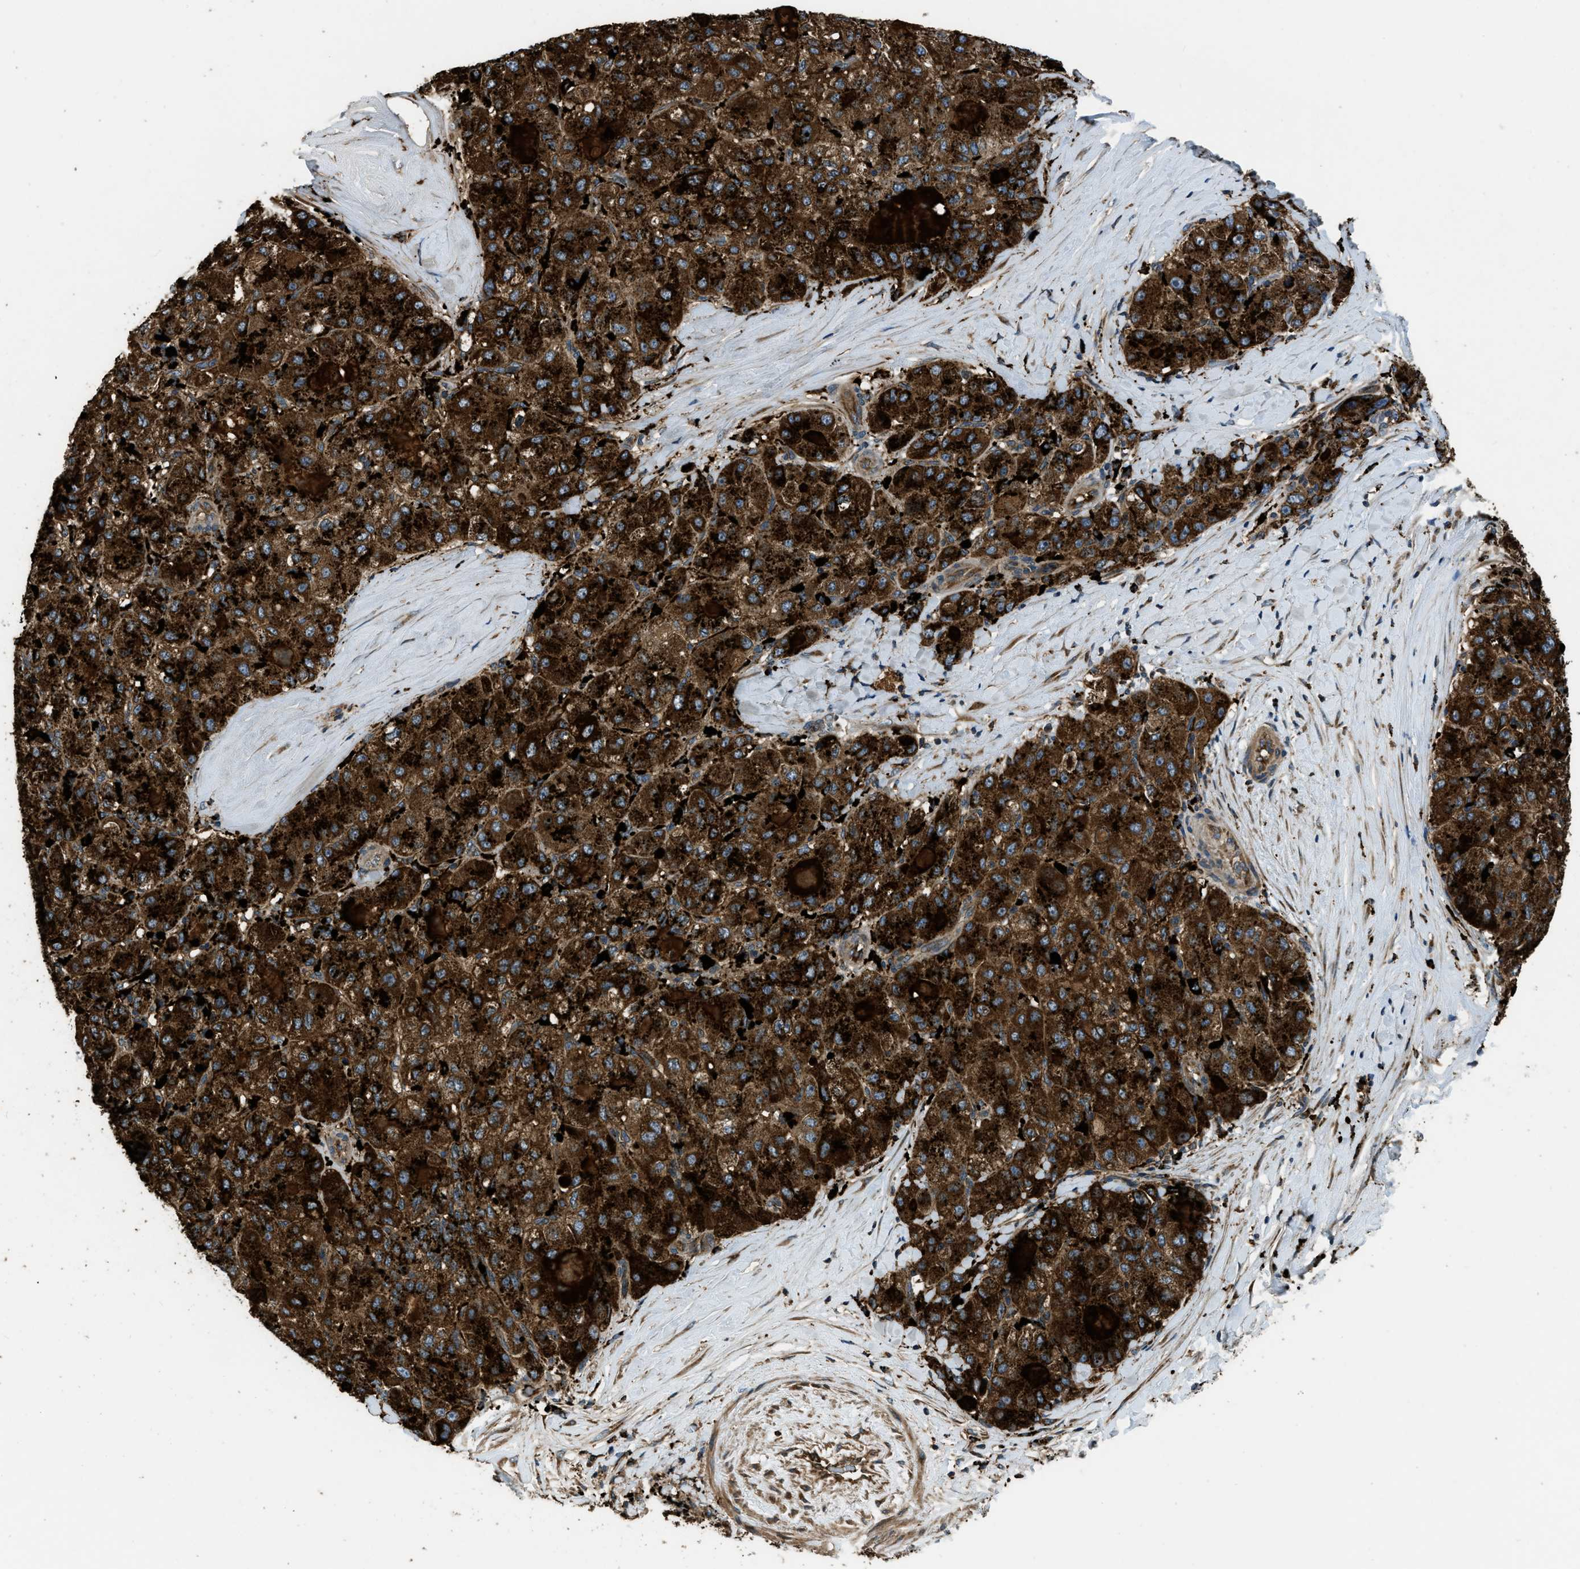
{"staining": {"intensity": "strong", "quantity": ">75%", "location": "cytoplasmic/membranous"}, "tissue": "liver cancer", "cell_type": "Tumor cells", "image_type": "cancer", "snomed": [{"axis": "morphology", "description": "Cholangiocarcinoma"}, {"axis": "topography", "description": "Liver"}], "caption": "Protein staining of liver cancer (cholangiocarcinoma) tissue exhibits strong cytoplasmic/membranous positivity in approximately >75% of tumor cells.", "gene": "GGH", "patient": {"sex": "male", "age": 50}}